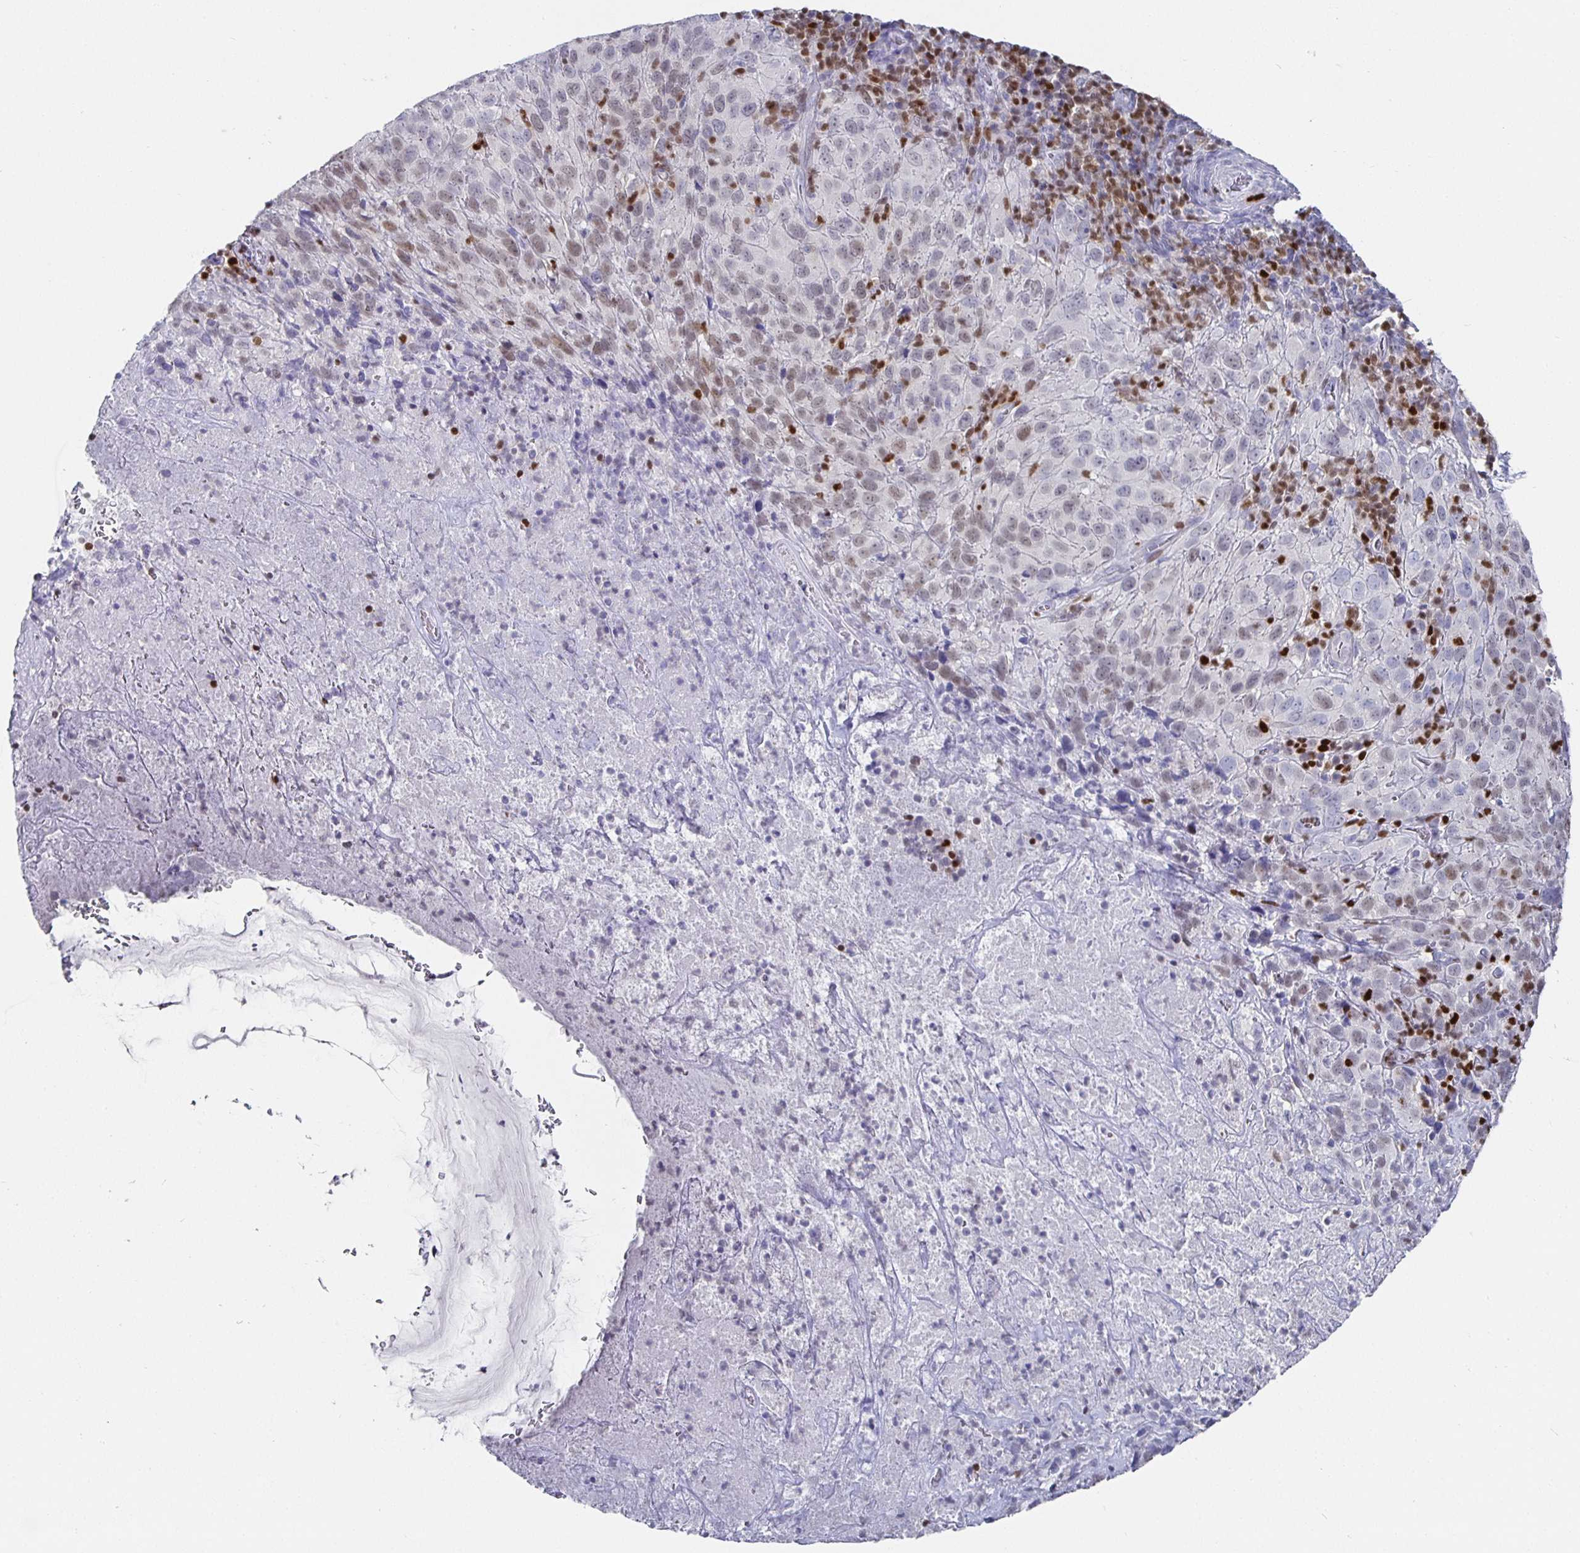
{"staining": {"intensity": "weak", "quantity": "<25%", "location": "nuclear"}, "tissue": "cervical cancer", "cell_type": "Tumor cells", "image_type": "cancer", "snomed": [{"axis": "morphology", "description": "Squamous cell carcinoma, NOS"}, {"axis": "topography", "description": "Cervix"}], "caption": "Human squamous cell carcinoma (cervical) stained for a protein using immunohistochemistry (IHC) exhibits no positivity in tumor cells.", "gene": "RUNX2", "patient": {"sex": "female", "age": 51}}